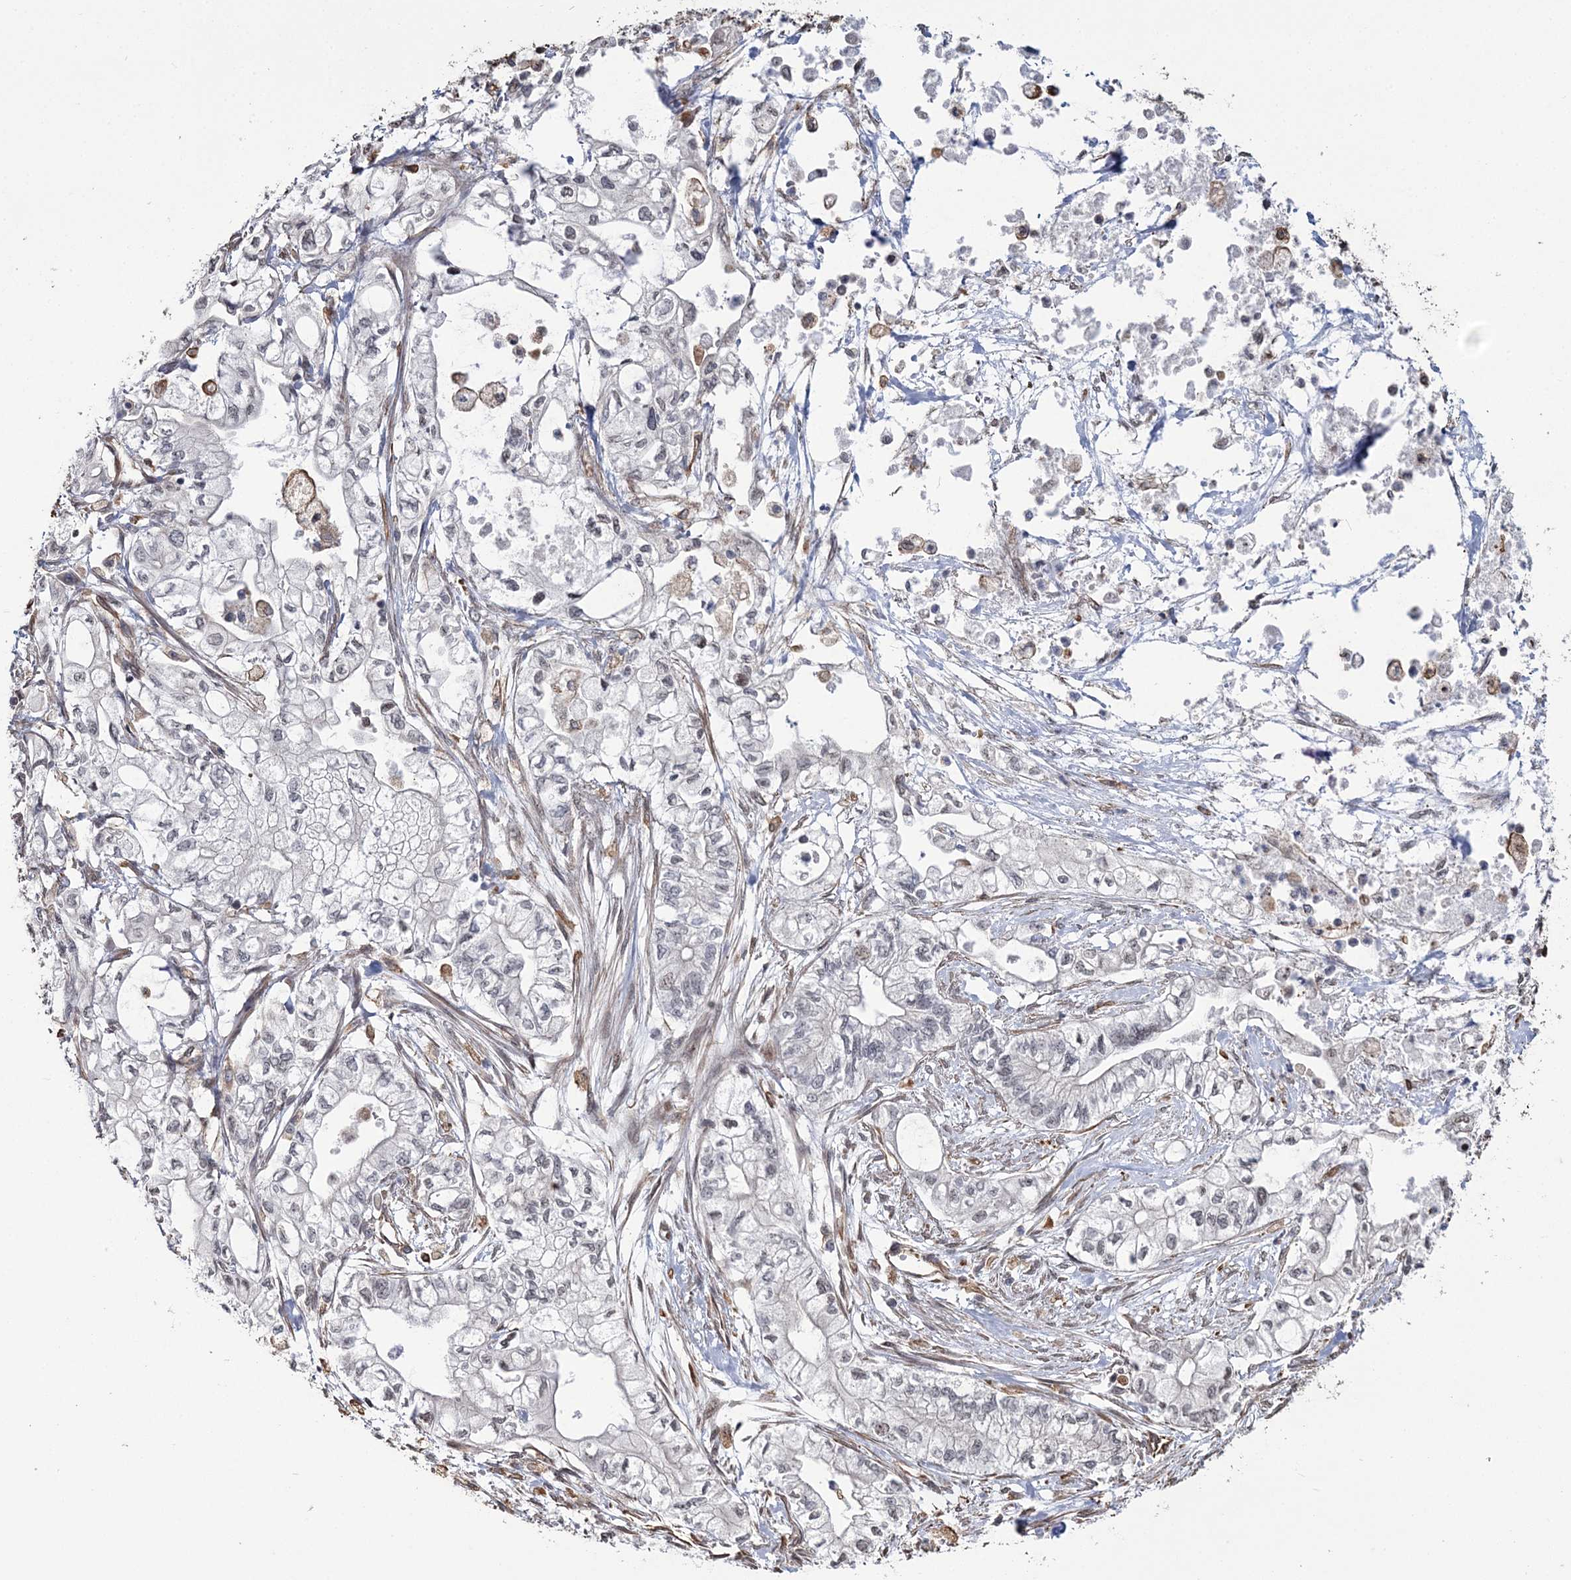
{"staining": {"intensity": "weak", "quantity": "<25%", "location": "nuclear"}, "tissue": "pancreatic cancer", "cell_type": "Tumor cells", "image_type": "cancer", "snomed": [{"axis": "morphology", "description": "Adenocarcinoma, NOS"}, {"axis": "topography", "description": "Pancreas"}], "caption": "Tumor cells are negative for brown protein staining in pancreatic cancer (adenocarcinoma).", "gene": "ATP11B", "patient": {"sex": "male", "age": 79}}